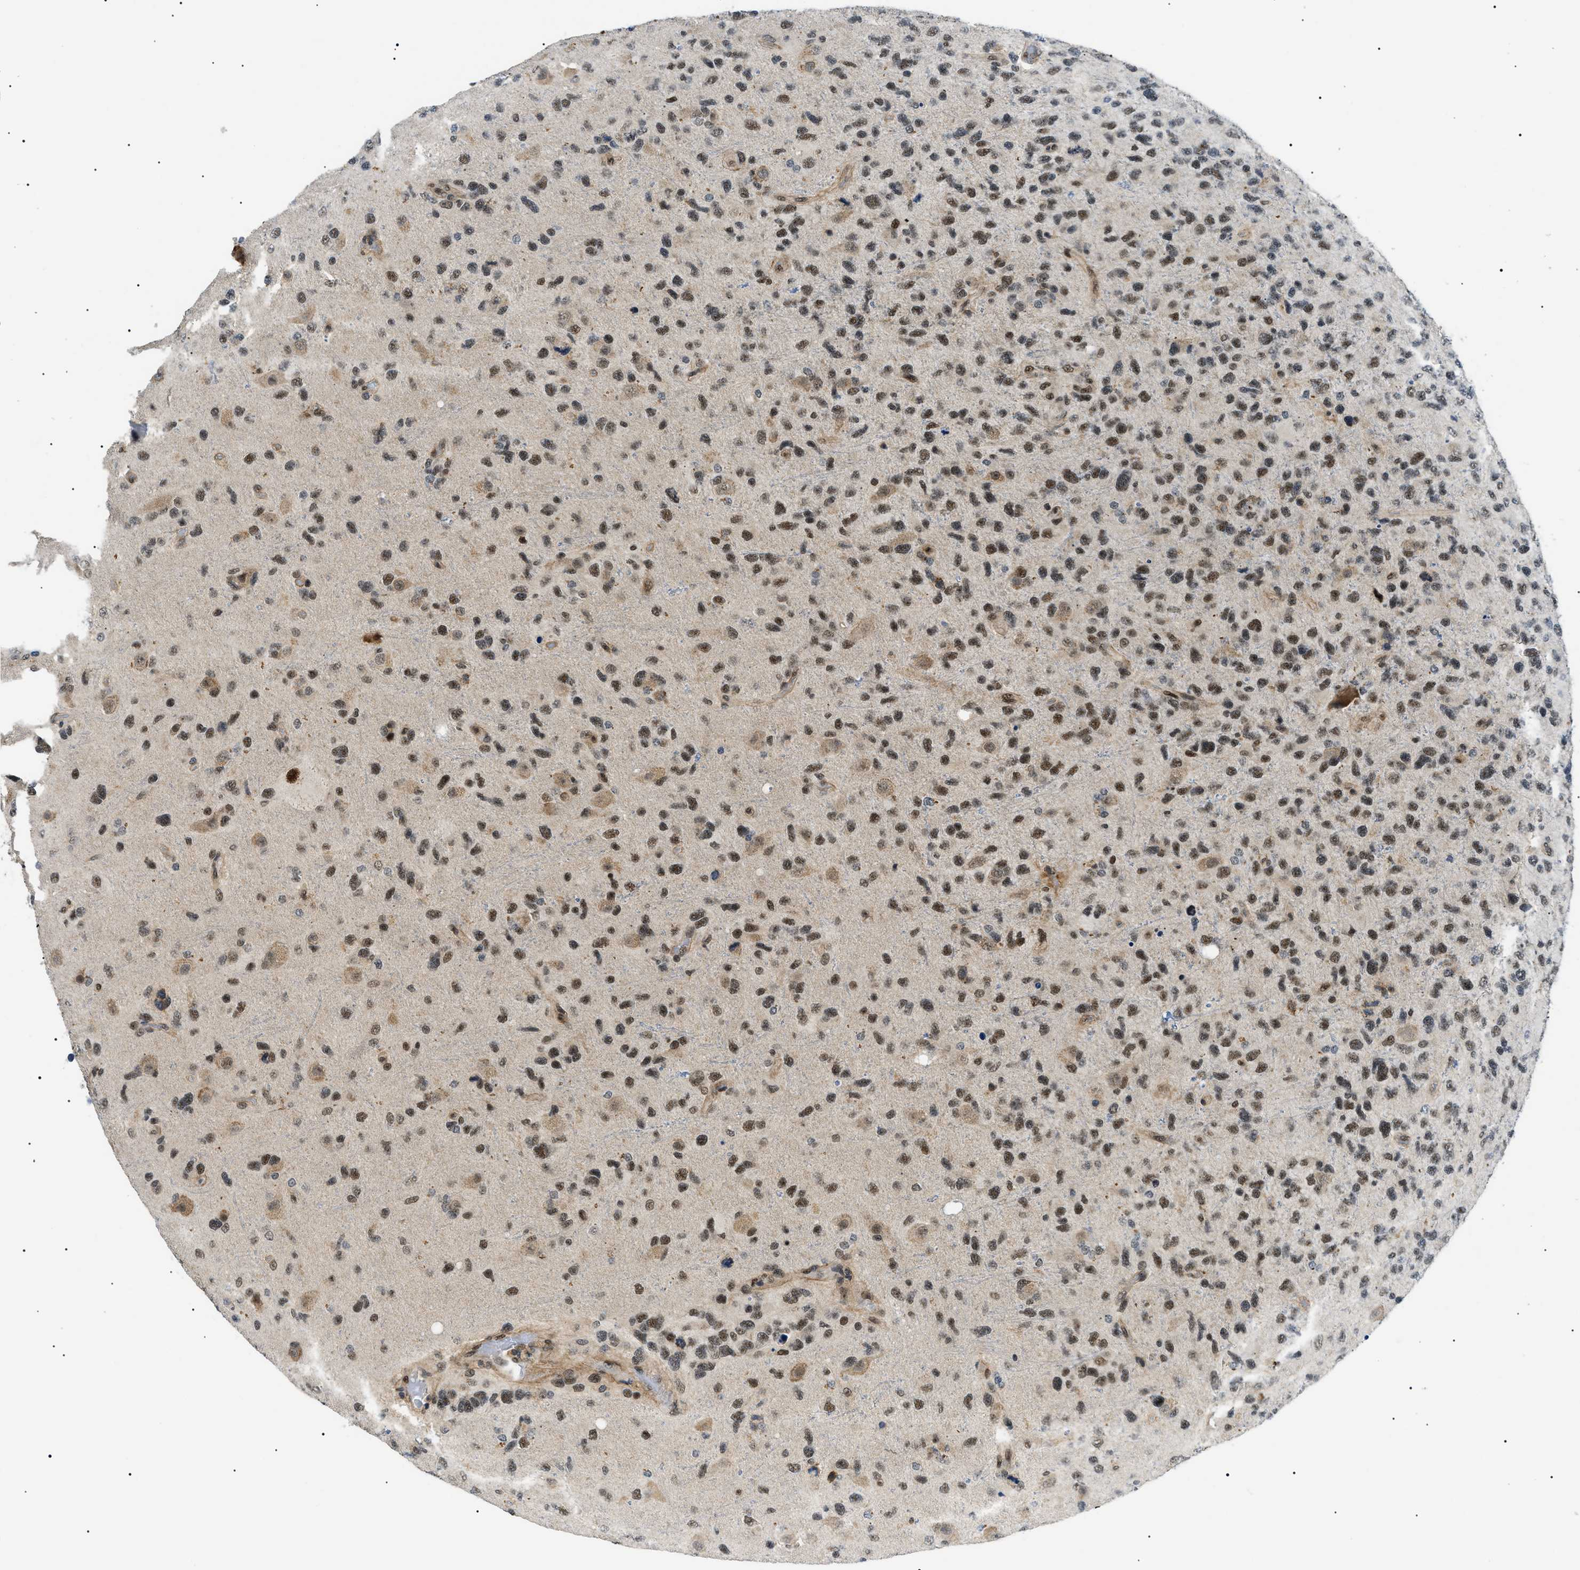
{"staining": {"intensity": "moderate", "quantity": ">75%", "location": "cytoplasmic/membranous,nuclear"}, "tissue": "glioma", "cell_type": "Tumor cells", "image_type": "cancer", "snomed": [{"axis": "morphology", "description": "Glioma, malignant, High grade"}, {"axis": "topography", "description": "Brain"}], "caption": "Human glioma stained for a protein (brown) reveals moderate cytoplasmic/membranous and nuclear positive expression in about >75% of tumor cells.", "gene": "CWC25", "patient": {"sex": "female", "age": 58}}